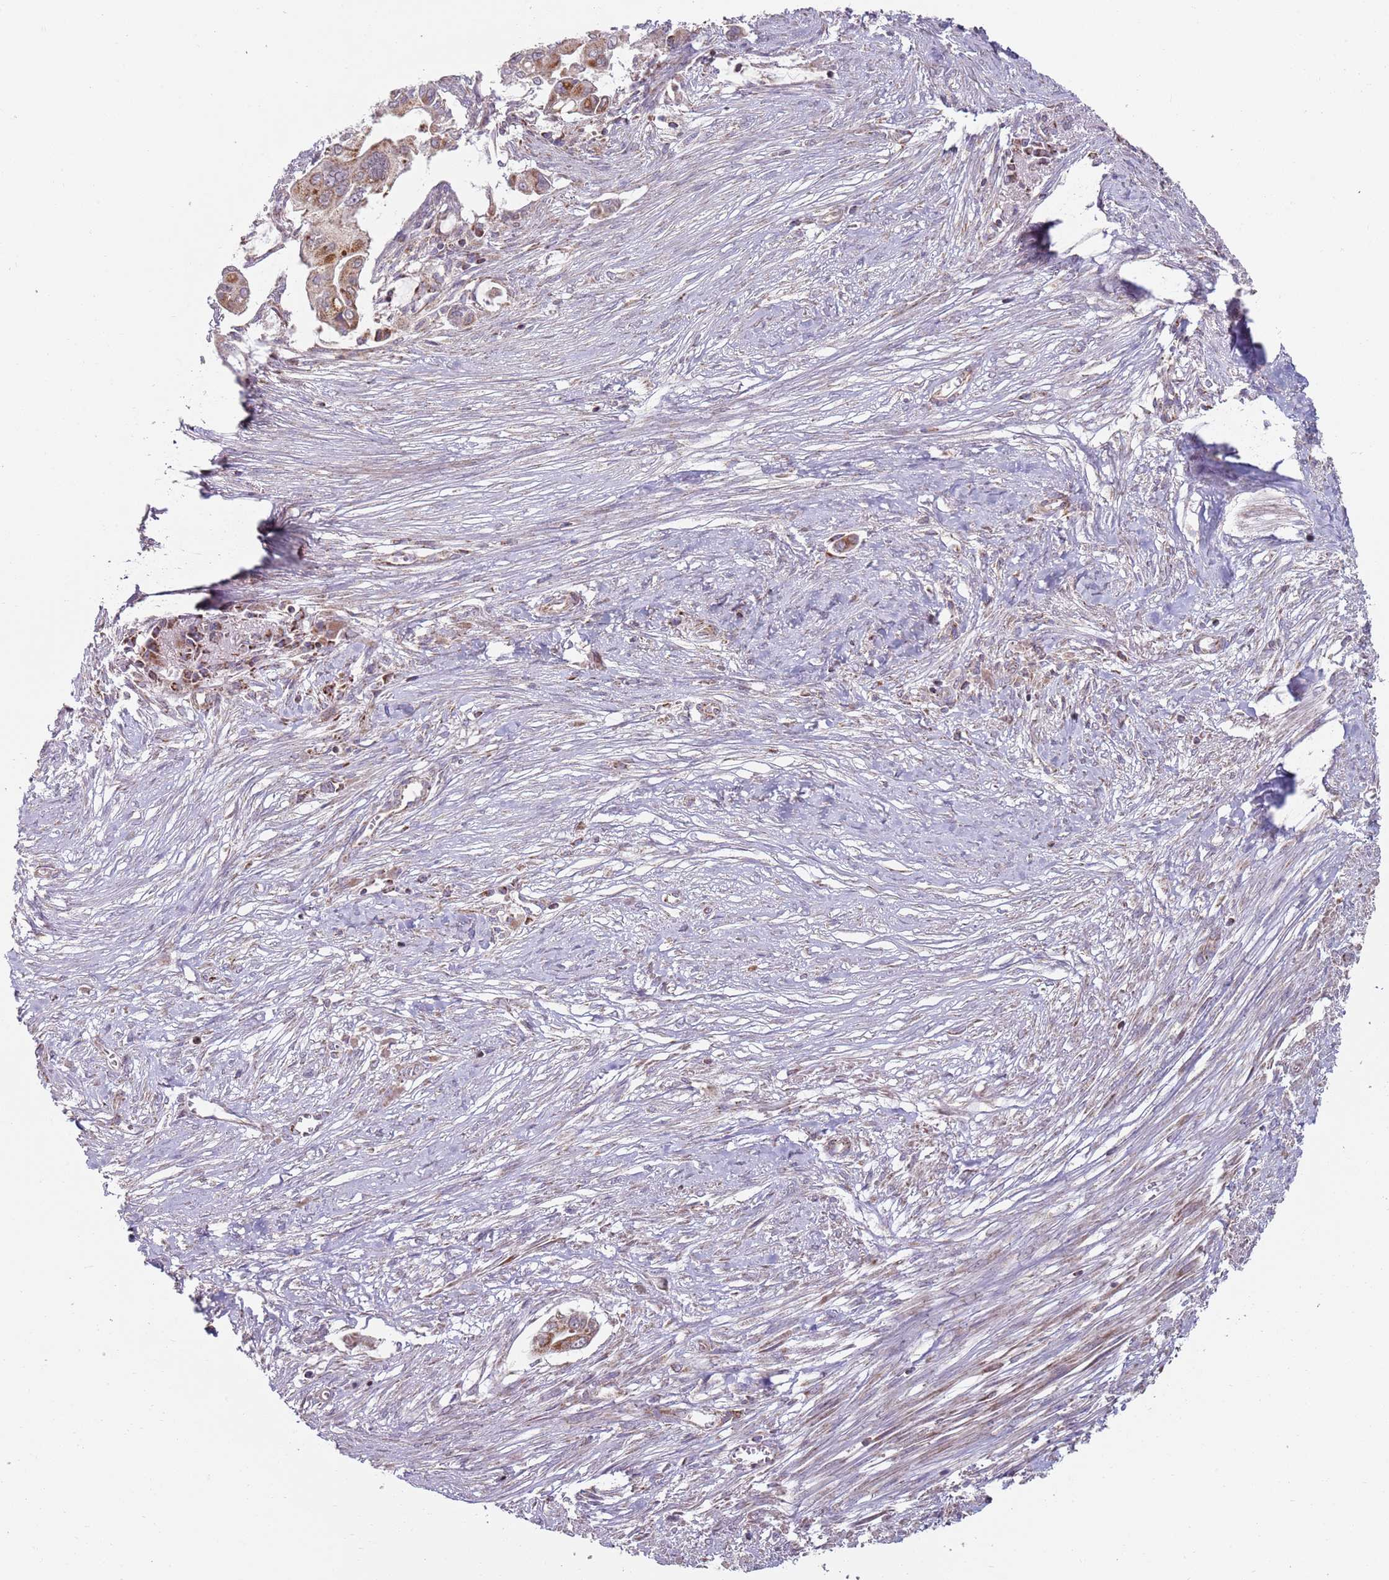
{"staining": {"intensity": "moderate", "quantity": ">75%", "location": "cytoplasmic/membranous"}, "tissue": "pancreatic cancer", "cell_type": "Tumor cells", "image_type": "cancer", "snomed": [{"axis": "morphology", "description": "Adenocarcinoma, NOS"}, {"axis": "topography", "description": "Pancreas"}], "caption": "This histopathology image exhibits immunohistochemistry (IHC) staining of human pancreatic cancer, with medium moderate cytoplasmic/membranous expression in about >75% of tumor cells.", "gene": "GAS8", "patient": {"sex": "male", "age": 68}}